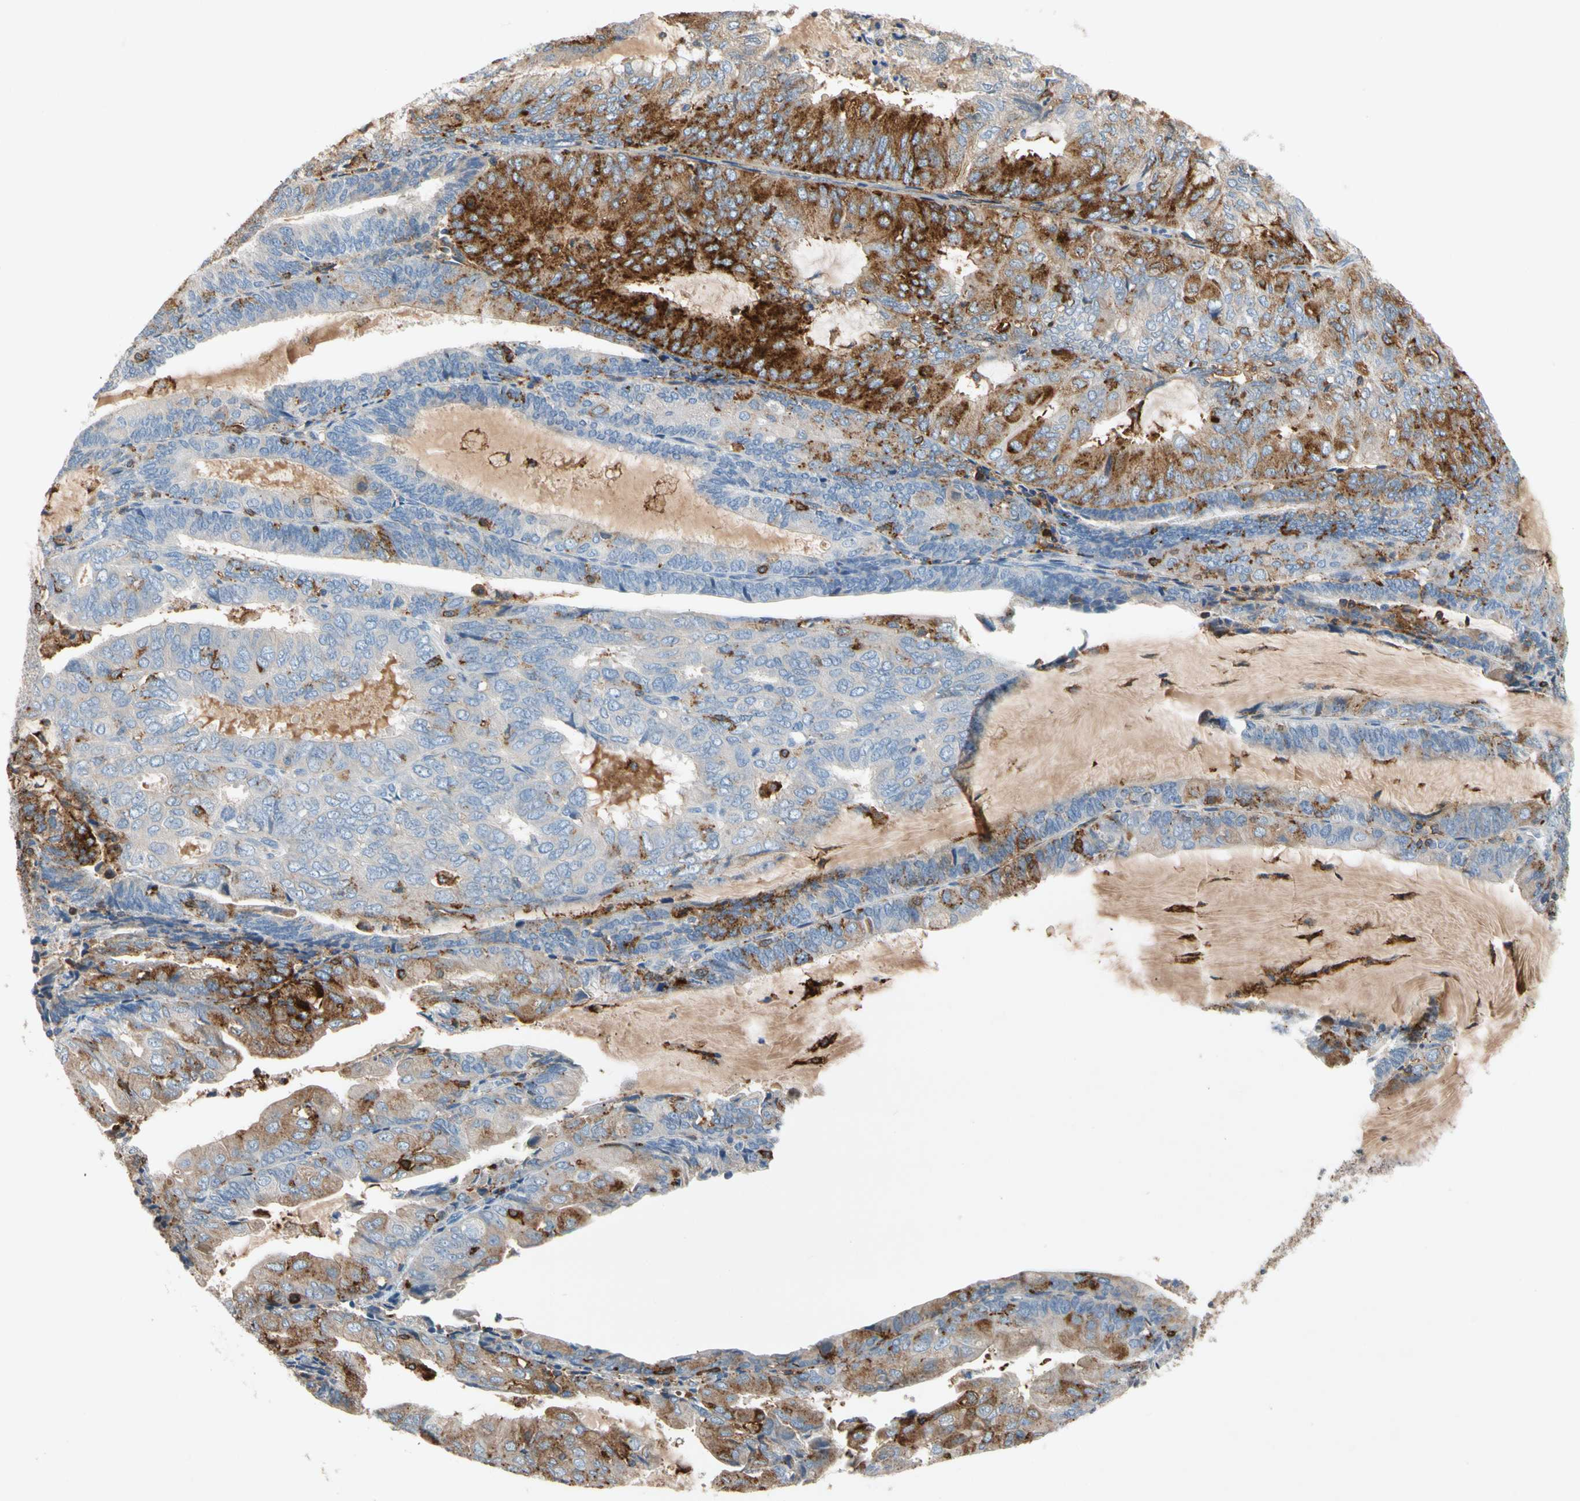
{"staining": {"intensity": "strong", "quantity": "25%-75%", "location": "cytoplasmic/membranous"}, "tissue": "endometrial cancer", "cell_type": "Tumor cells", "image_type": "cancer", "snomed": [{"axis": "morphology", "description": "Adenocarcinoma, NOS"}, {"axis": "topography", "description": "Endometrium"}], "caption": "Protein expression analysis of human adenocarcinoma (endometrial) reveals strong cytoplasmic/membranous positivity in approximately 25%-75% of tumor cells.", "gene": "NDFIP2", "patient": {"sex": "female", "age": 81}}